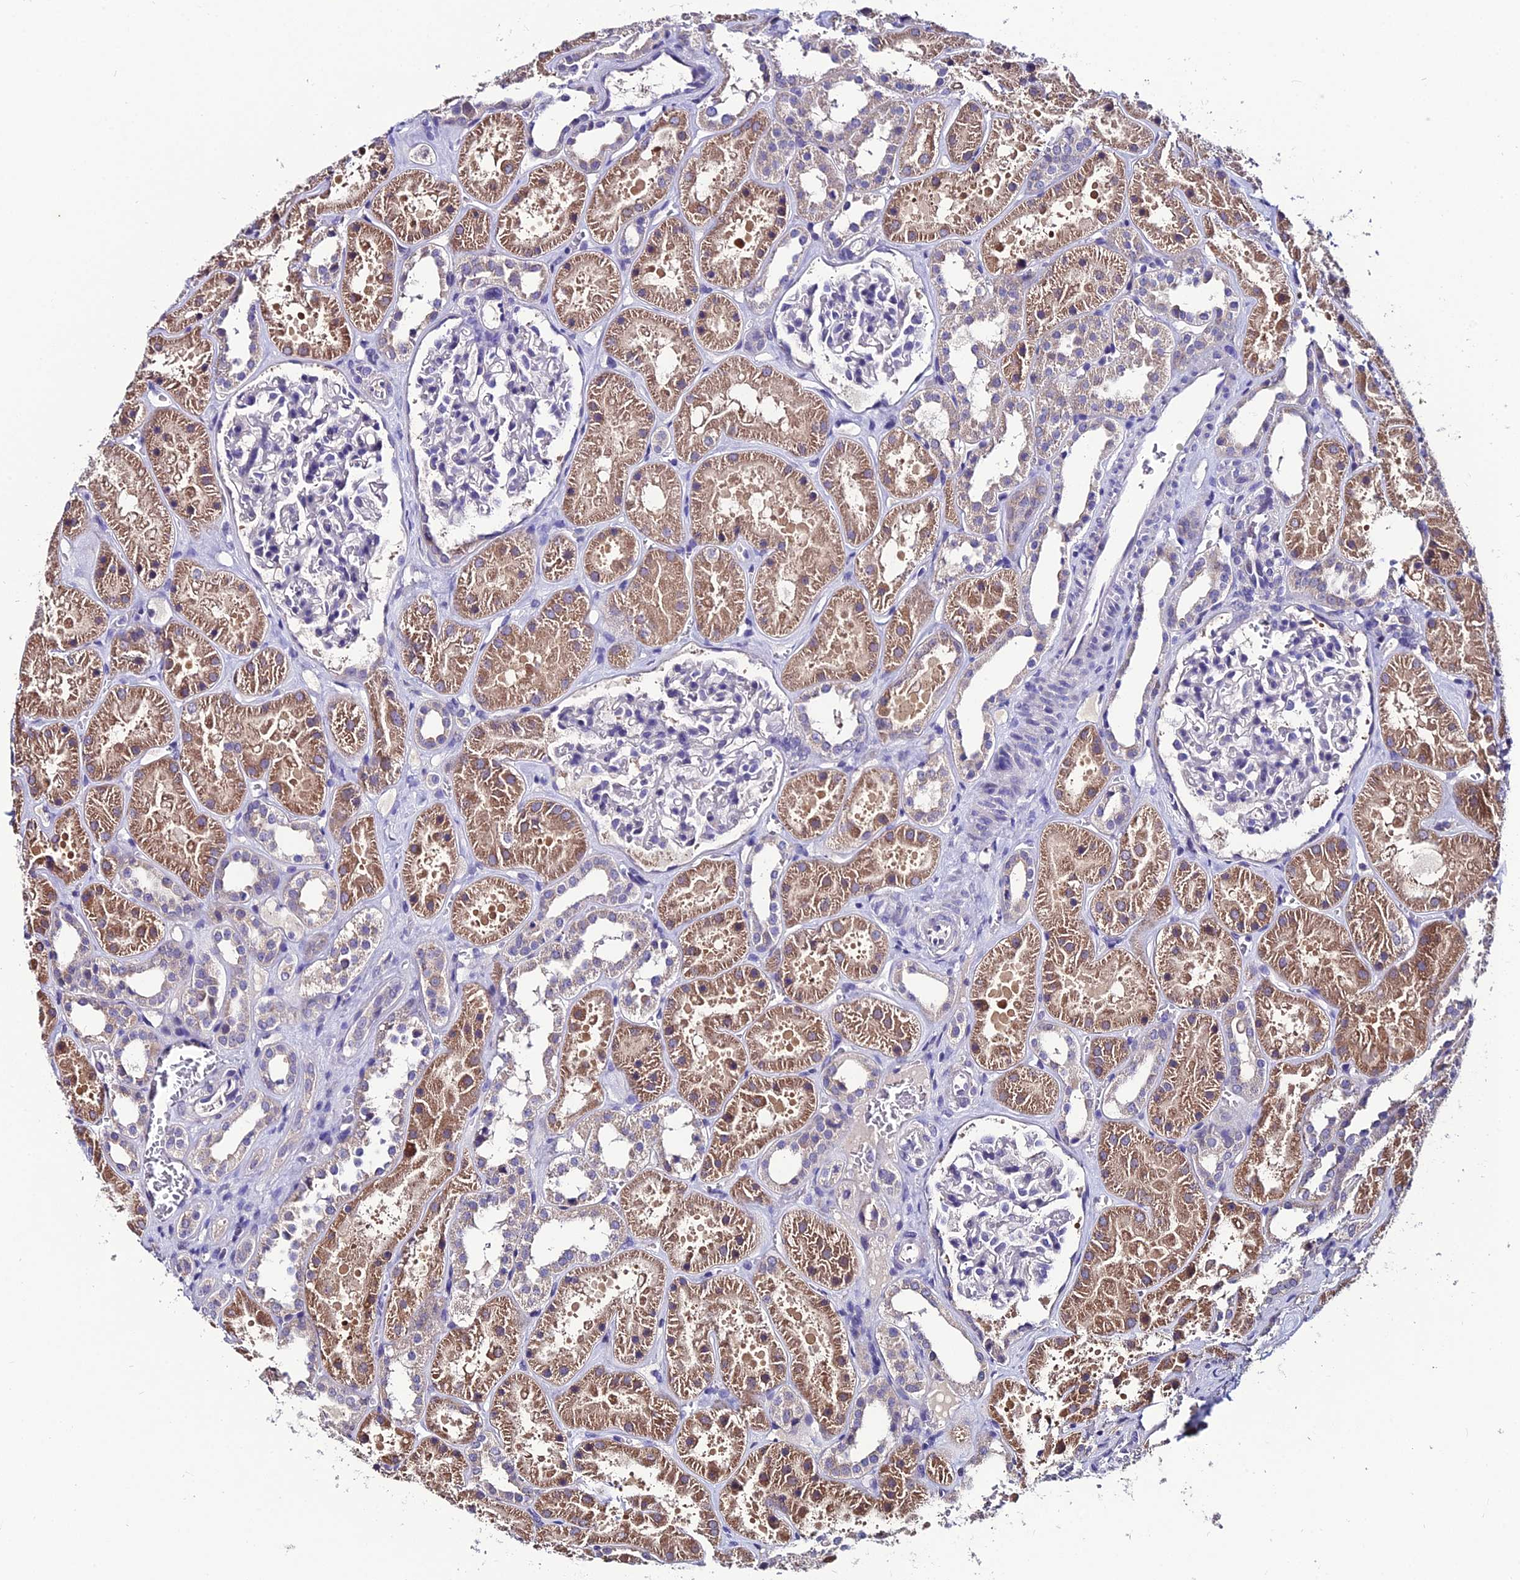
{"staining": {"intensity": "negative", "quantity": "none", "location": "none"}, "tissue": "kidney", "cell_type": "Cells in glomeruli", "image_type": "normal", "snomed": [{"axis": "morphology", "description": "Normal tissue, NOS"}, {"axis": "topography", "description": "Kidney"}], "caption": "A high-resolution micrograph shows immunohistochemistry (IHC) staining of benign kidney, which reveals no significant expression in cells in glomeruli.", "gene": "LGALS7", "patient": {"sex": "female", "age": 41}}